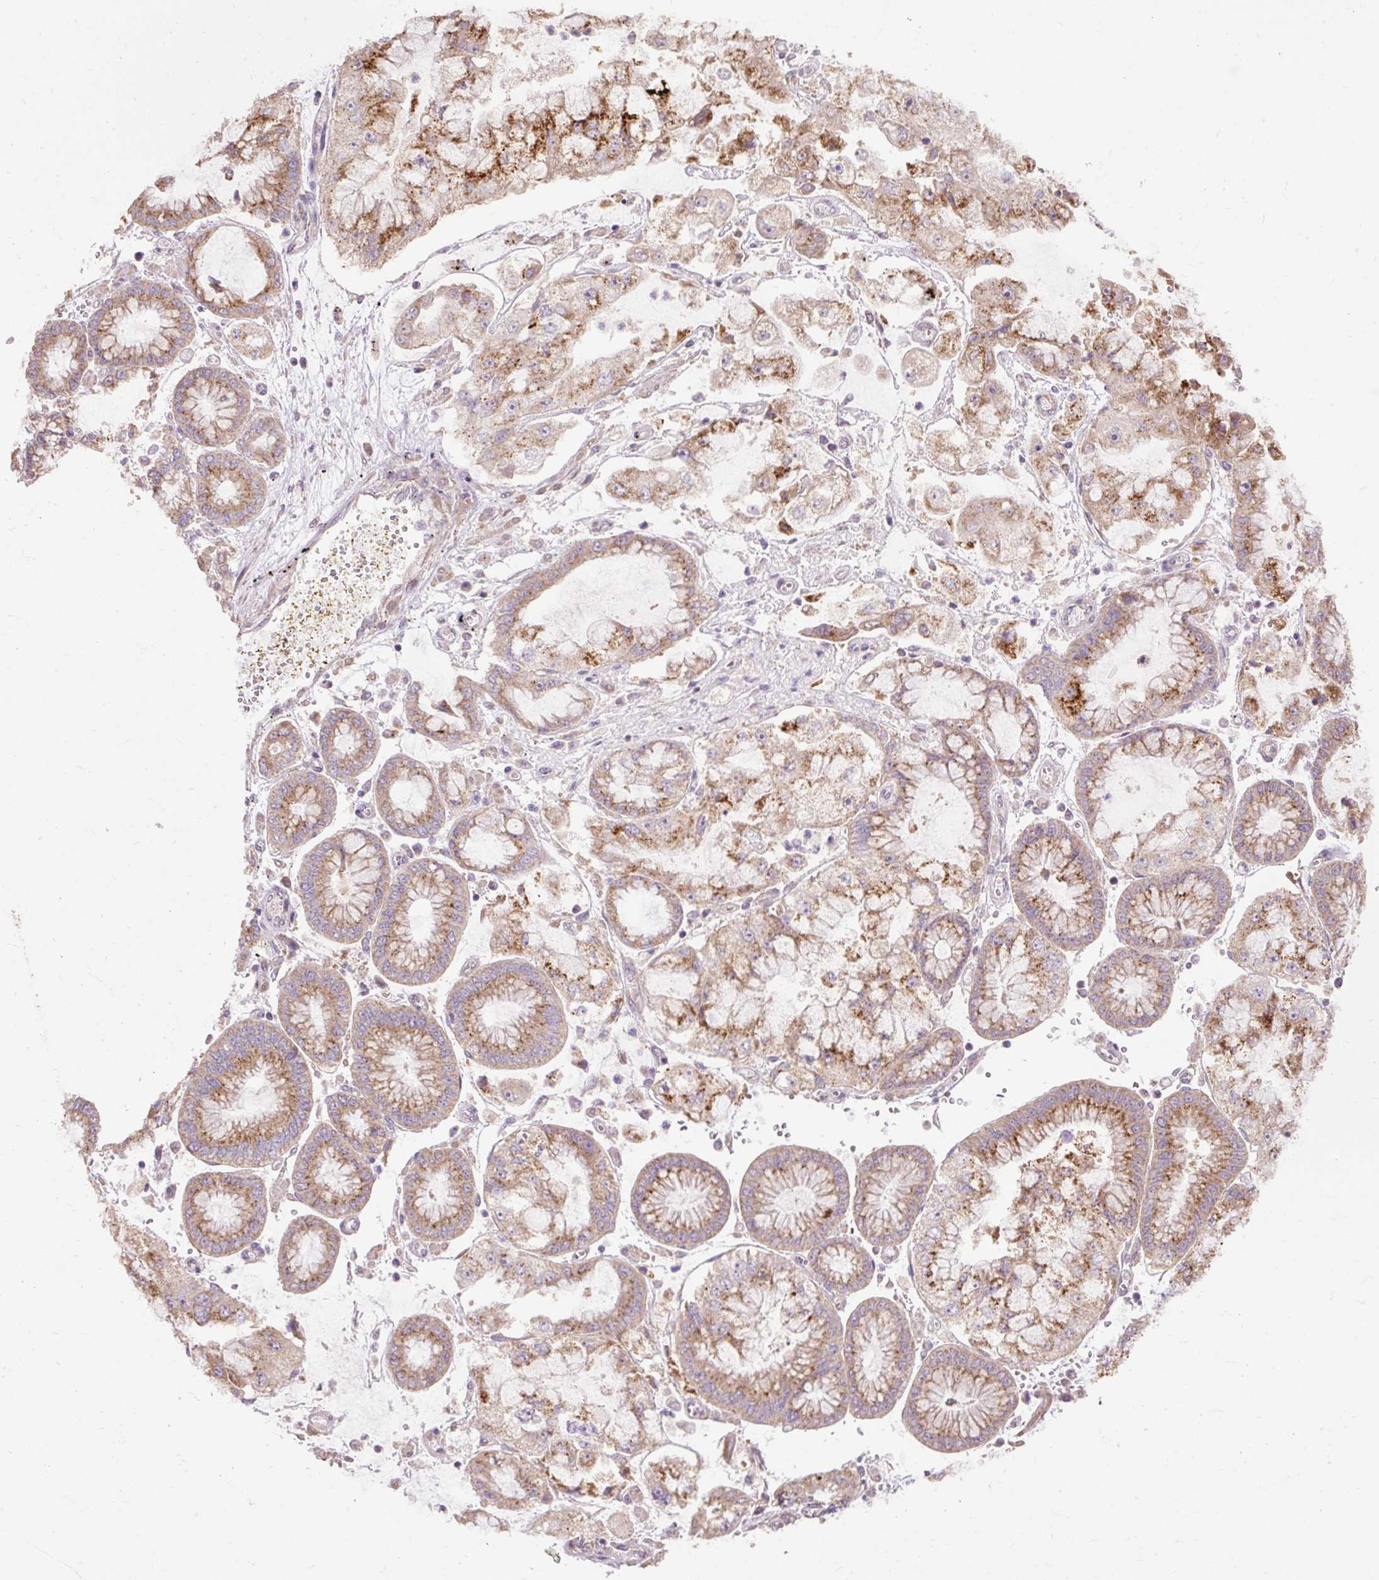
{"staining": {"intensity": "moderate", "quantity": ">75%", "location": "cytoplasmic/membranous"}, "tissue": "stomach cancer", "cell_type": "Tumor cells", "image_type": "cancer", "snomed": [{"axis": "morphology", "description": "Adenocarcinoma, NOS"}, {"axis": "topography", "description": "Stomach"}], "caption": "Stomach cancer (adenocarcinoma) tissue exhibits moderate cytoplasmic/membranous positivity in about >75% of tumor cells", "gene": "ABR", "patient": {"sex": "male", "age": 76}}